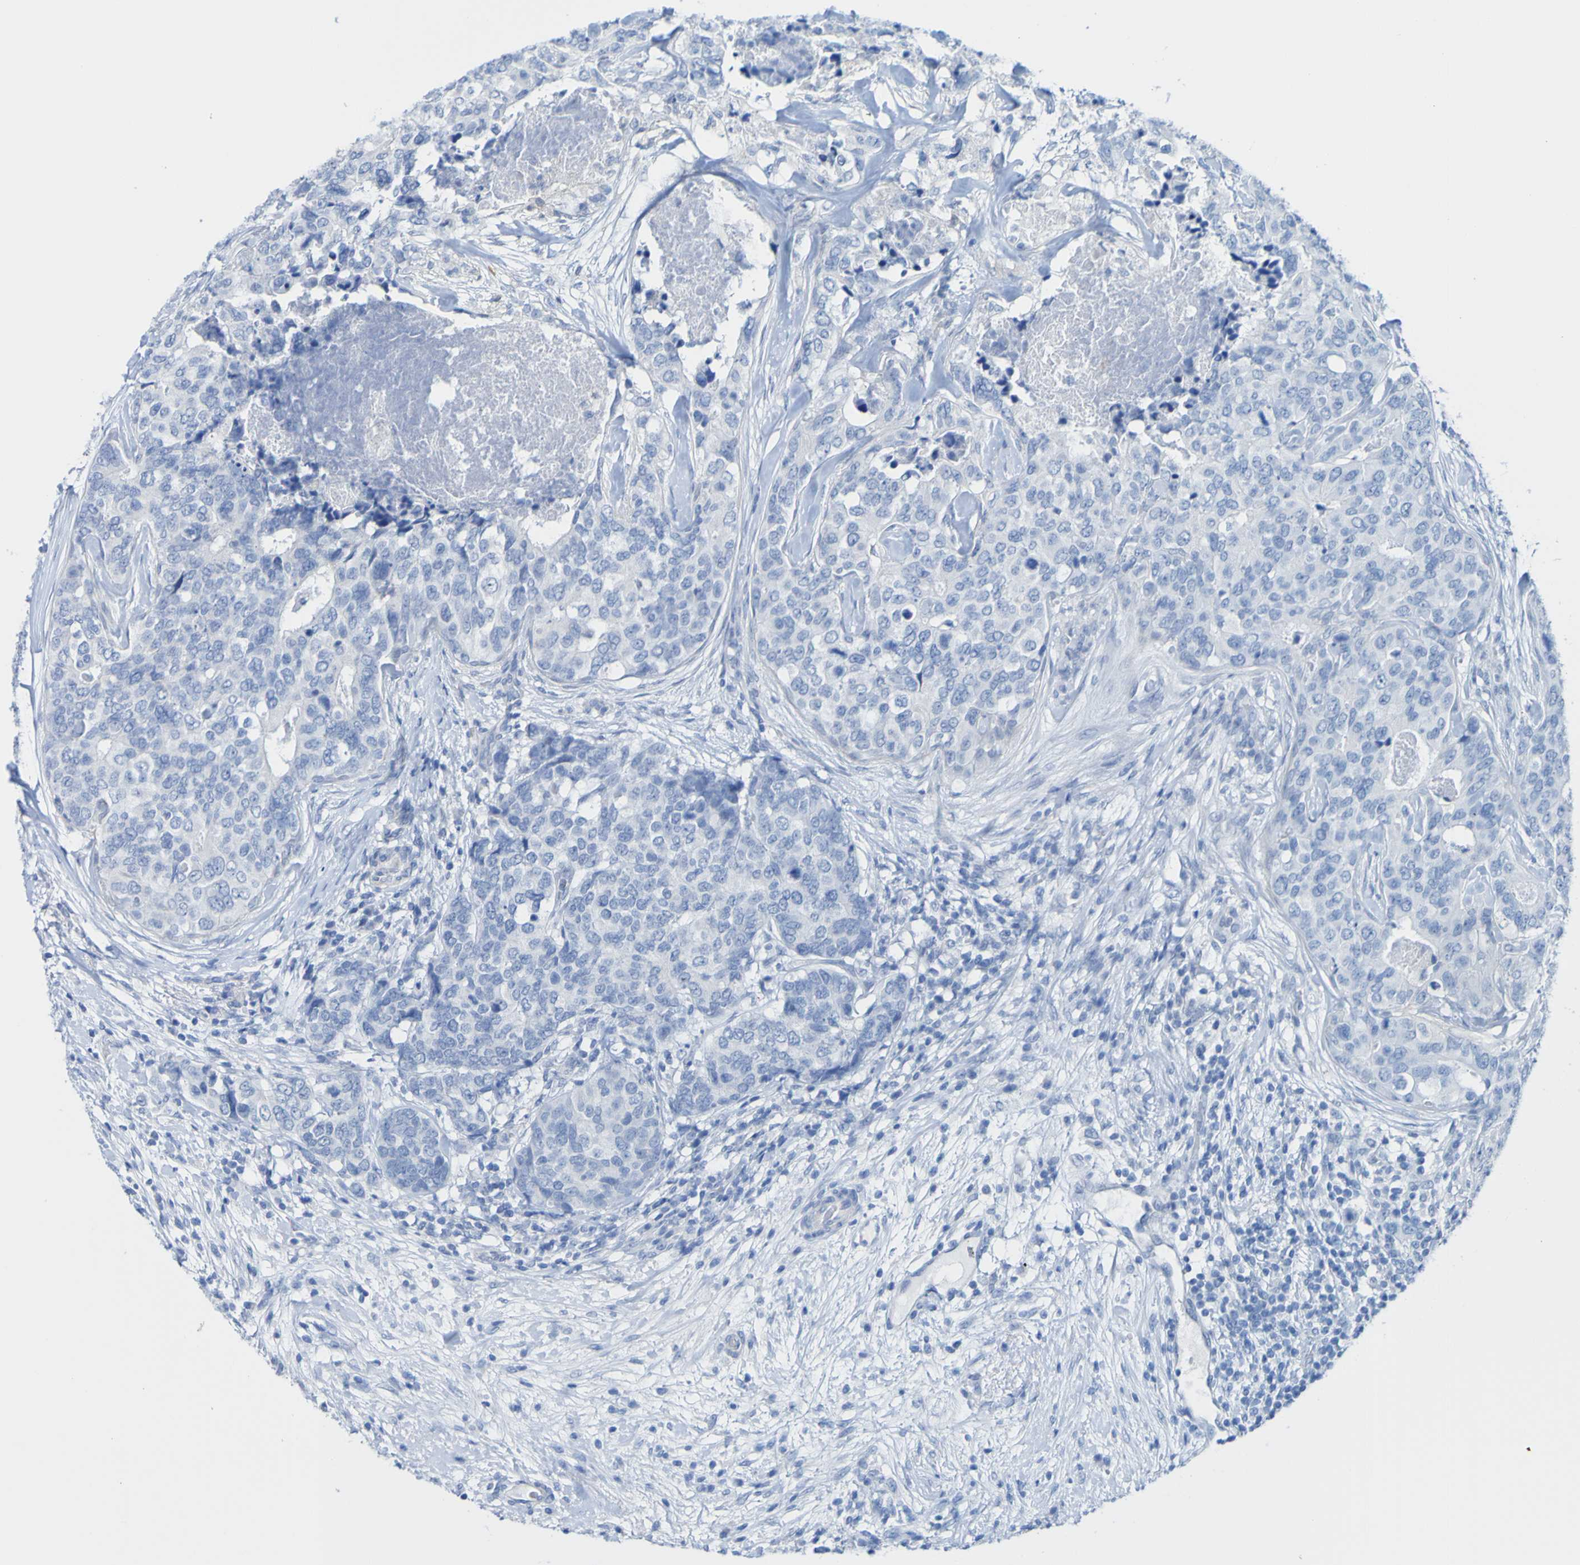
{"staining": {"intensity": "negative", "quantity": "none", "location": "none"}, "tissue": "breast cancer", "cell_type": "Tumor cells", "image_type": "cancer", "snomed": [{"axis": "morphology", "description": "Lobular carcinoma"}, {"axis": "topography", "description": "Breast"}], "caption": "Breast cancer (lobular carcinoma) stained for a protein using immunohistochemistry shows no expression tumor cells.", "gene": "ACMSD", "patient": {"sex": "female", "age": 59}}